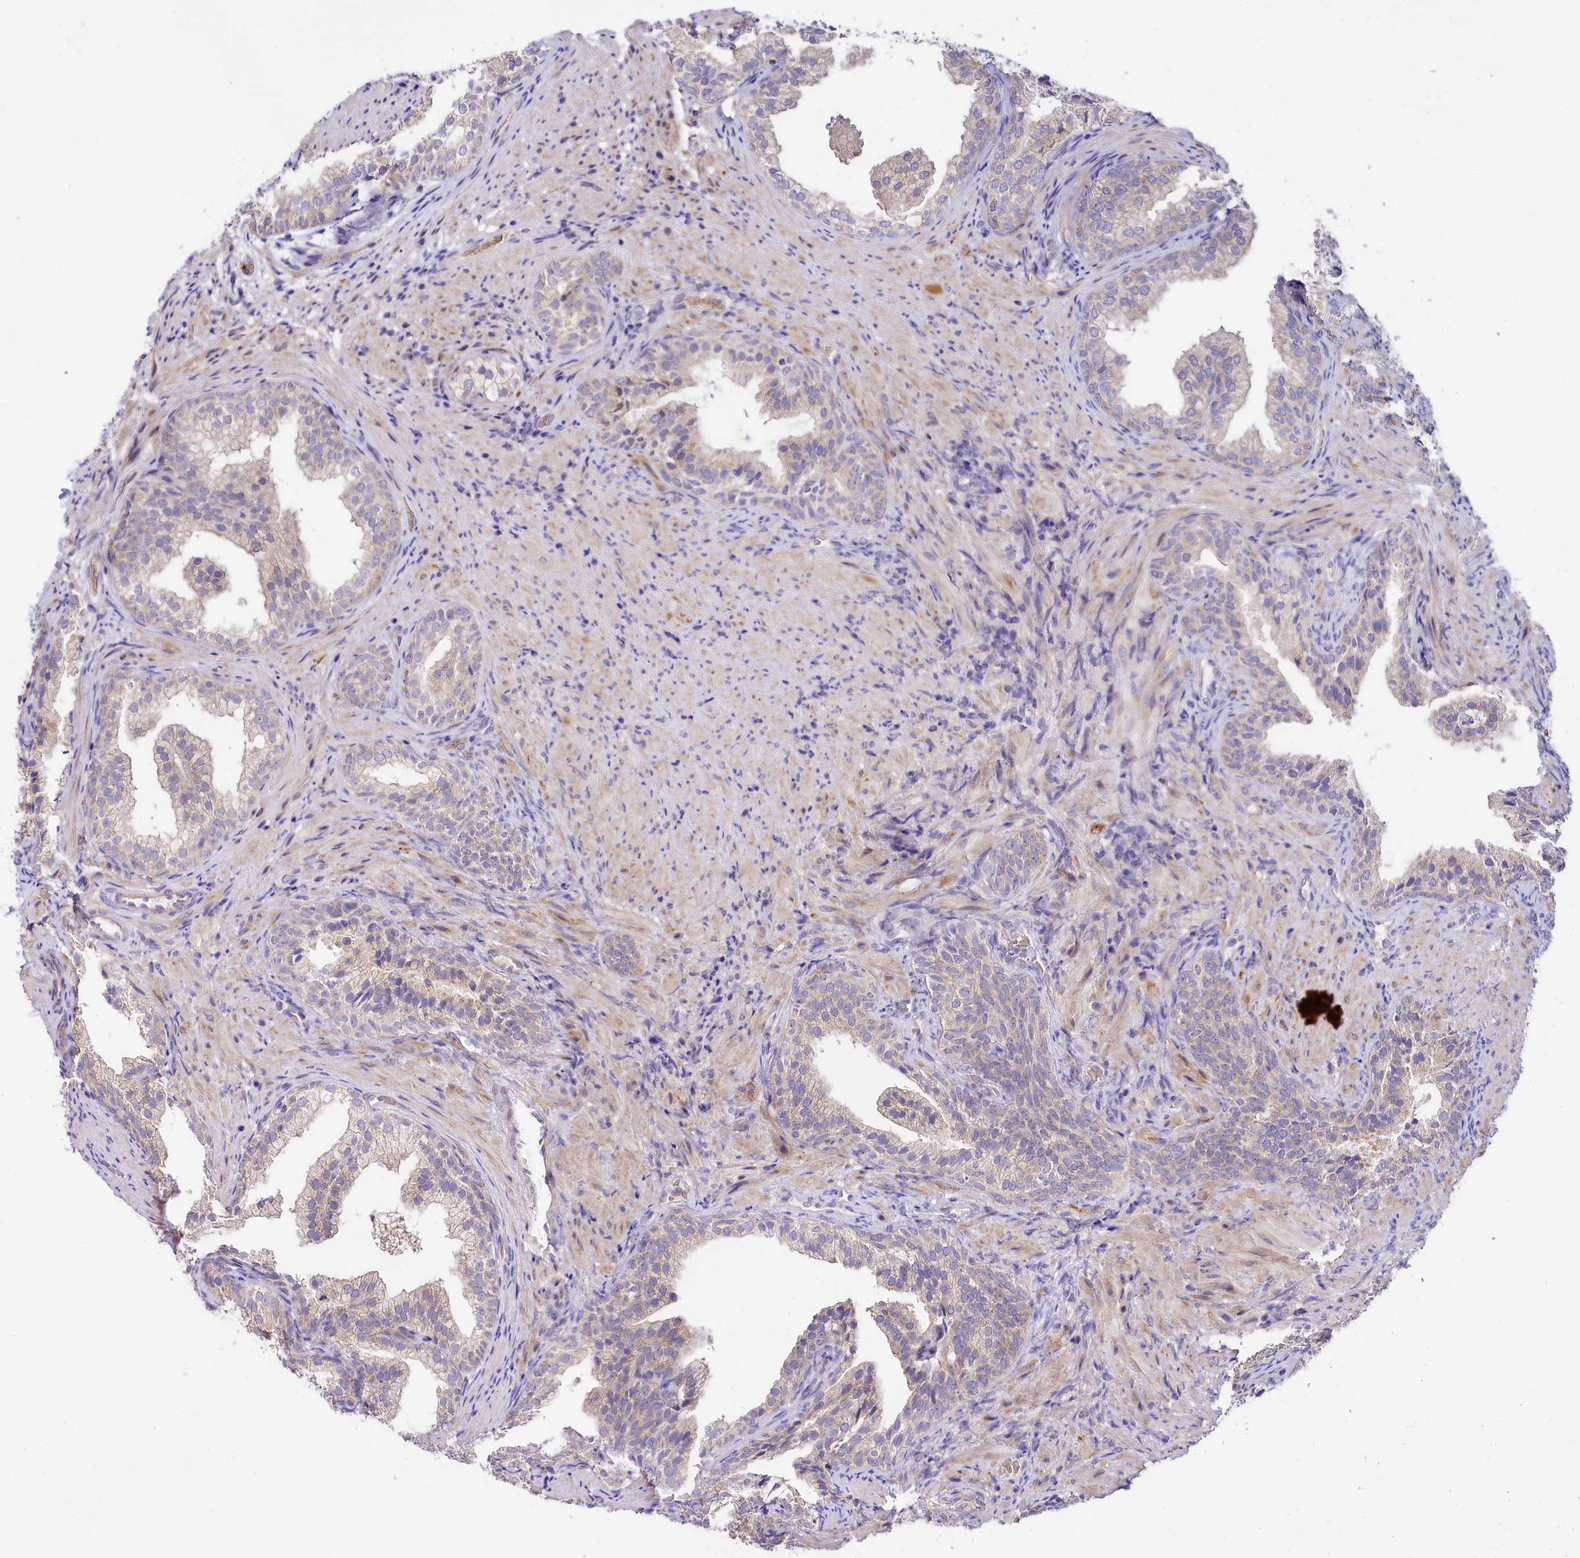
{"staining": {"intensity": "weak", "quantity": "25%-75%", "location": "cytoplasmic/membranous"}, "tissue": "prostate", "cell_type": "Glandular cells", "image_type": "normal", "snomed": [{"axis": "morphology", "description": "Normal tissue, NOS"}, {"axis": "topography", "description": "Prostate"}], "caption": "Immunohistochemical staining of unremarkable prostate reveals weak cytoplasmic/membranous protein staining in approximately 25%-75% of glandular cells.", "gene": "CEP295", "patient": {"sex": "male", "age": 76}}